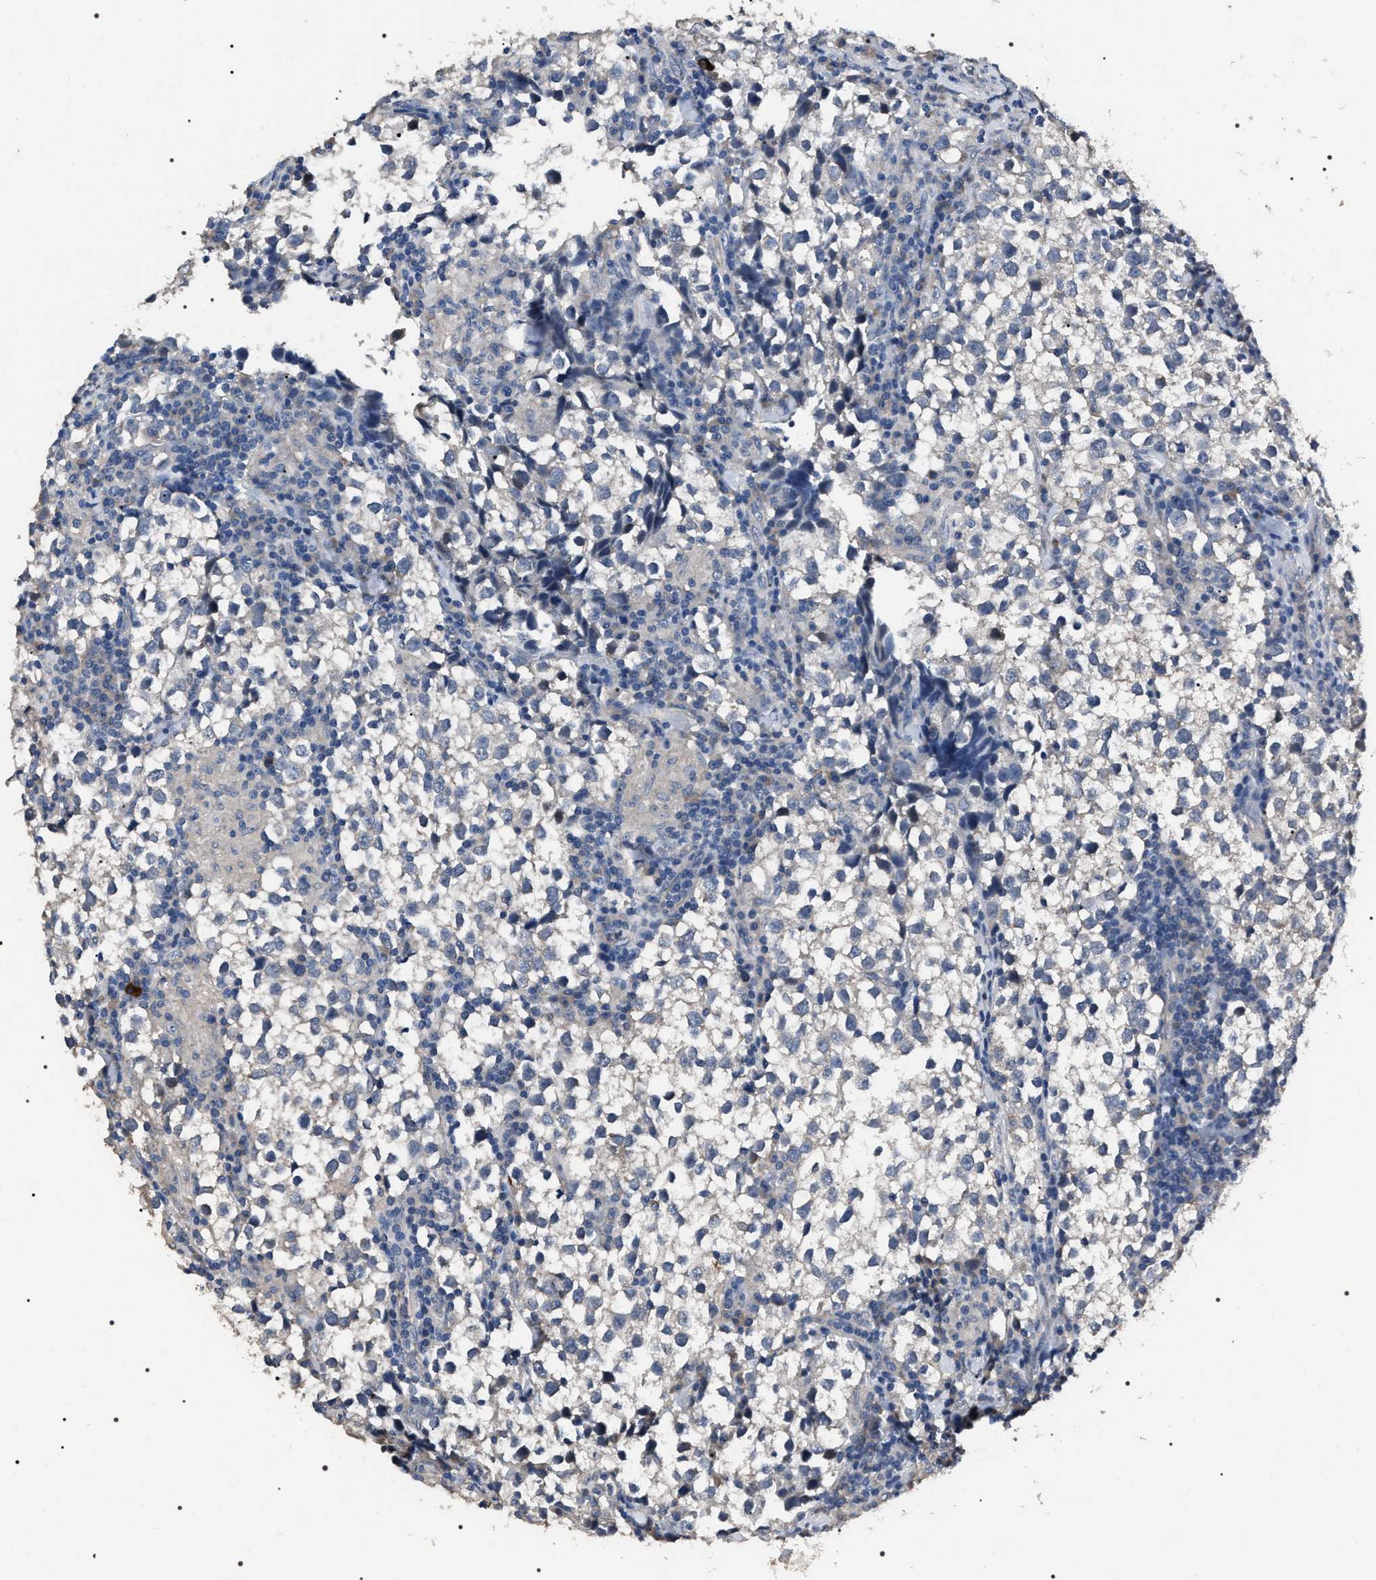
{"staining": {"intensity": "negative", "quantity": "none", "location": "none"}, "tissue": "testis cancer", "cell_type": "Tumor cells", "image_type": "cancer", "snomed": [{"axis": "morphology", "description": "Seminoma, NOS"}, {"axis": "morphology", "description": "Carcinoma, Embryonal, NOS"}, {"axis": "topography", "description": "Testis"}], "caption": "Tumor cells are negative for brown protein staining in testis cancer. The staining was performed using DAB (3,3'-diaminobenzidine) to visualize the protein expression in brown, while the nuclei were stained in blue with hematoxylin (Magnification: 20x).", "gene": "TRIM54", "patient": {"sex": "male", "age": 36}}